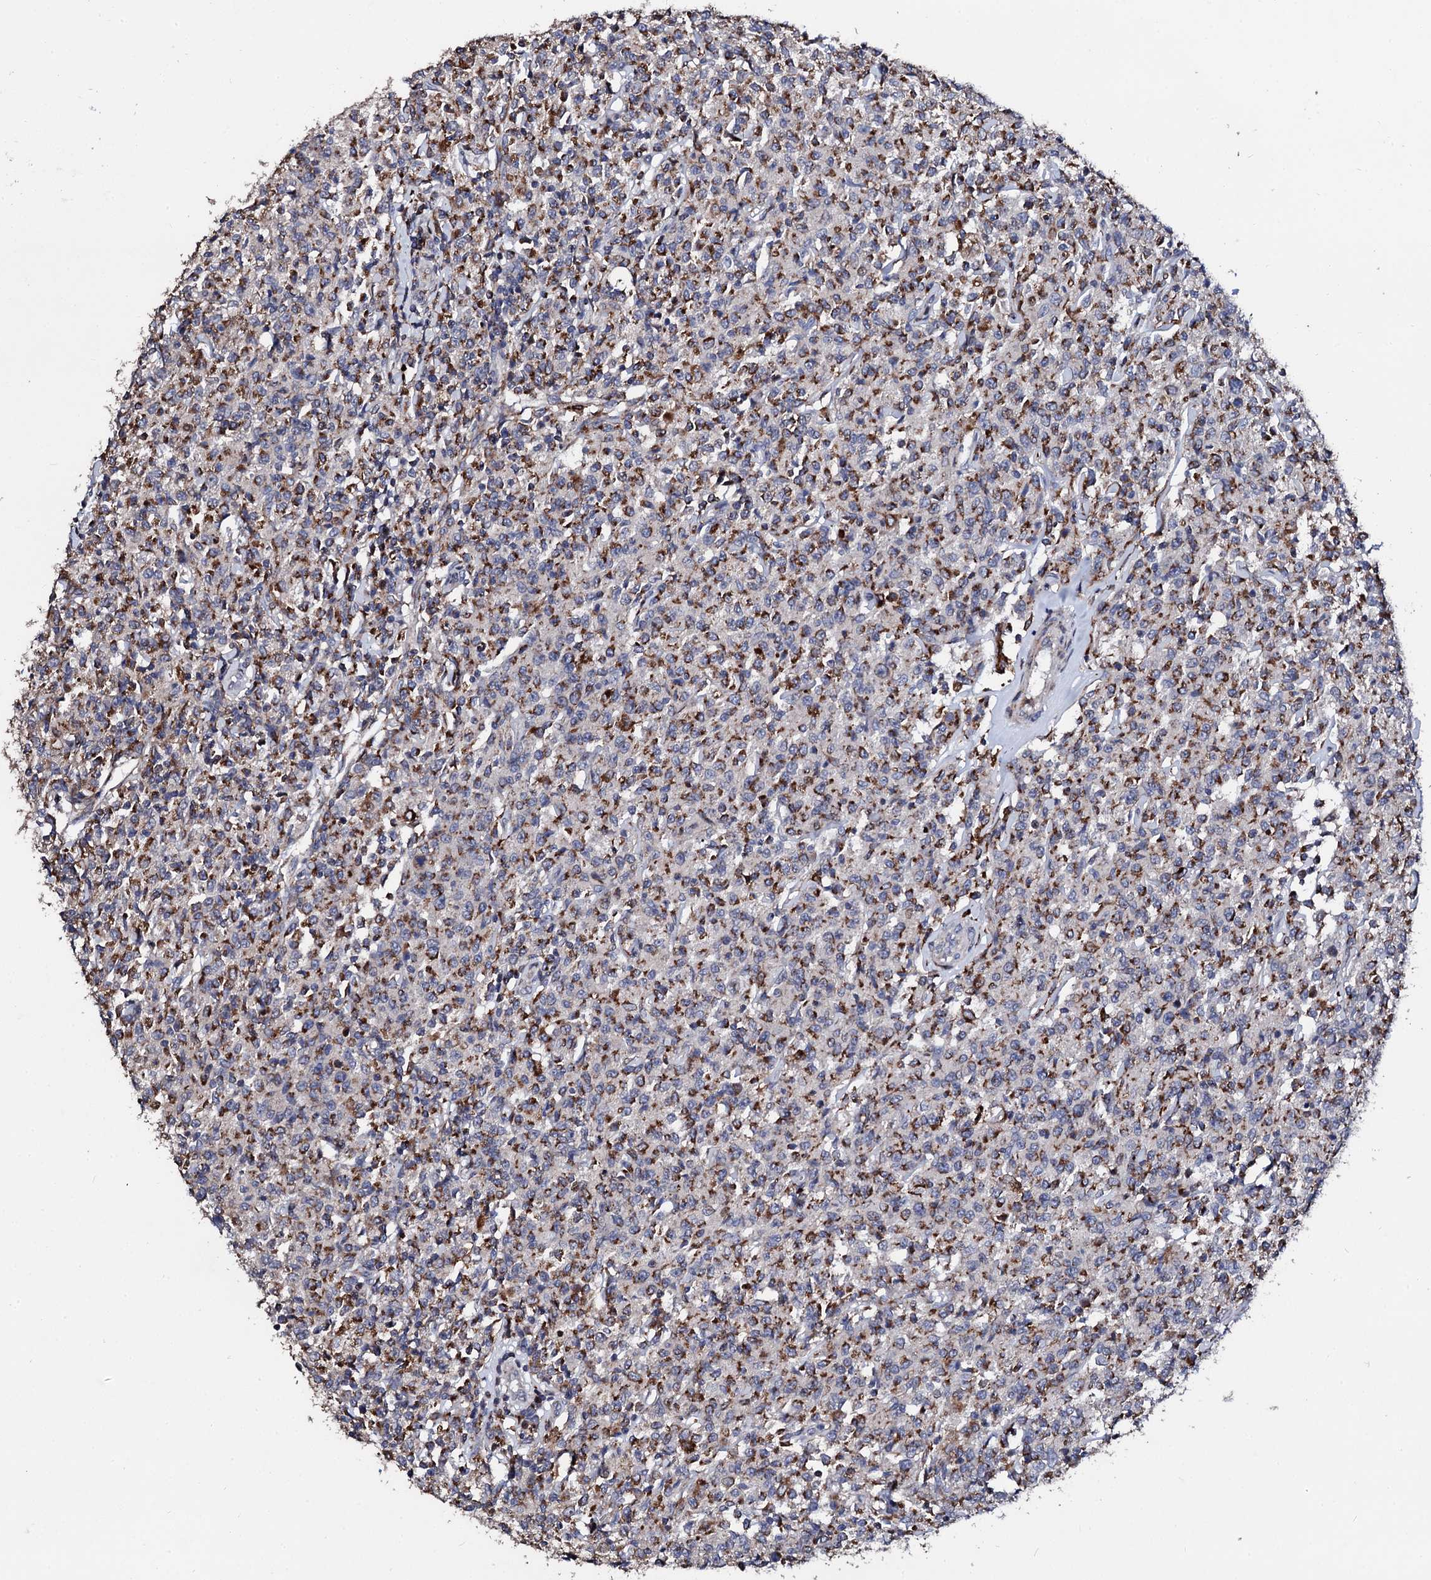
{"staining": {"intensity": "moderate", "quantity": ">75%", "location": "cytoplasmic/membranous"}, "tissue": "lymphoma", "cell_type": "Tumor cells", "image_type": "cancer", "snomed": [{"axis": "morphology", "description": "Malignant lymphoma, non-Hodgkin's type, Low grade"}, {"axis": "topography", "description": "Small intestine"}], "caption": "Tumor cells reveal medium levels of moderate cytoplasmic/membranous expression in about >75% of cells in lymphoma. The staining was performed using DAB to visualize the protein expression in brown, while the nuclei were stained in blue with hematoxylin (Magnification: 20x).", "gene": "TCIRG1", "patient": {"sex": "female", "age": 59}}